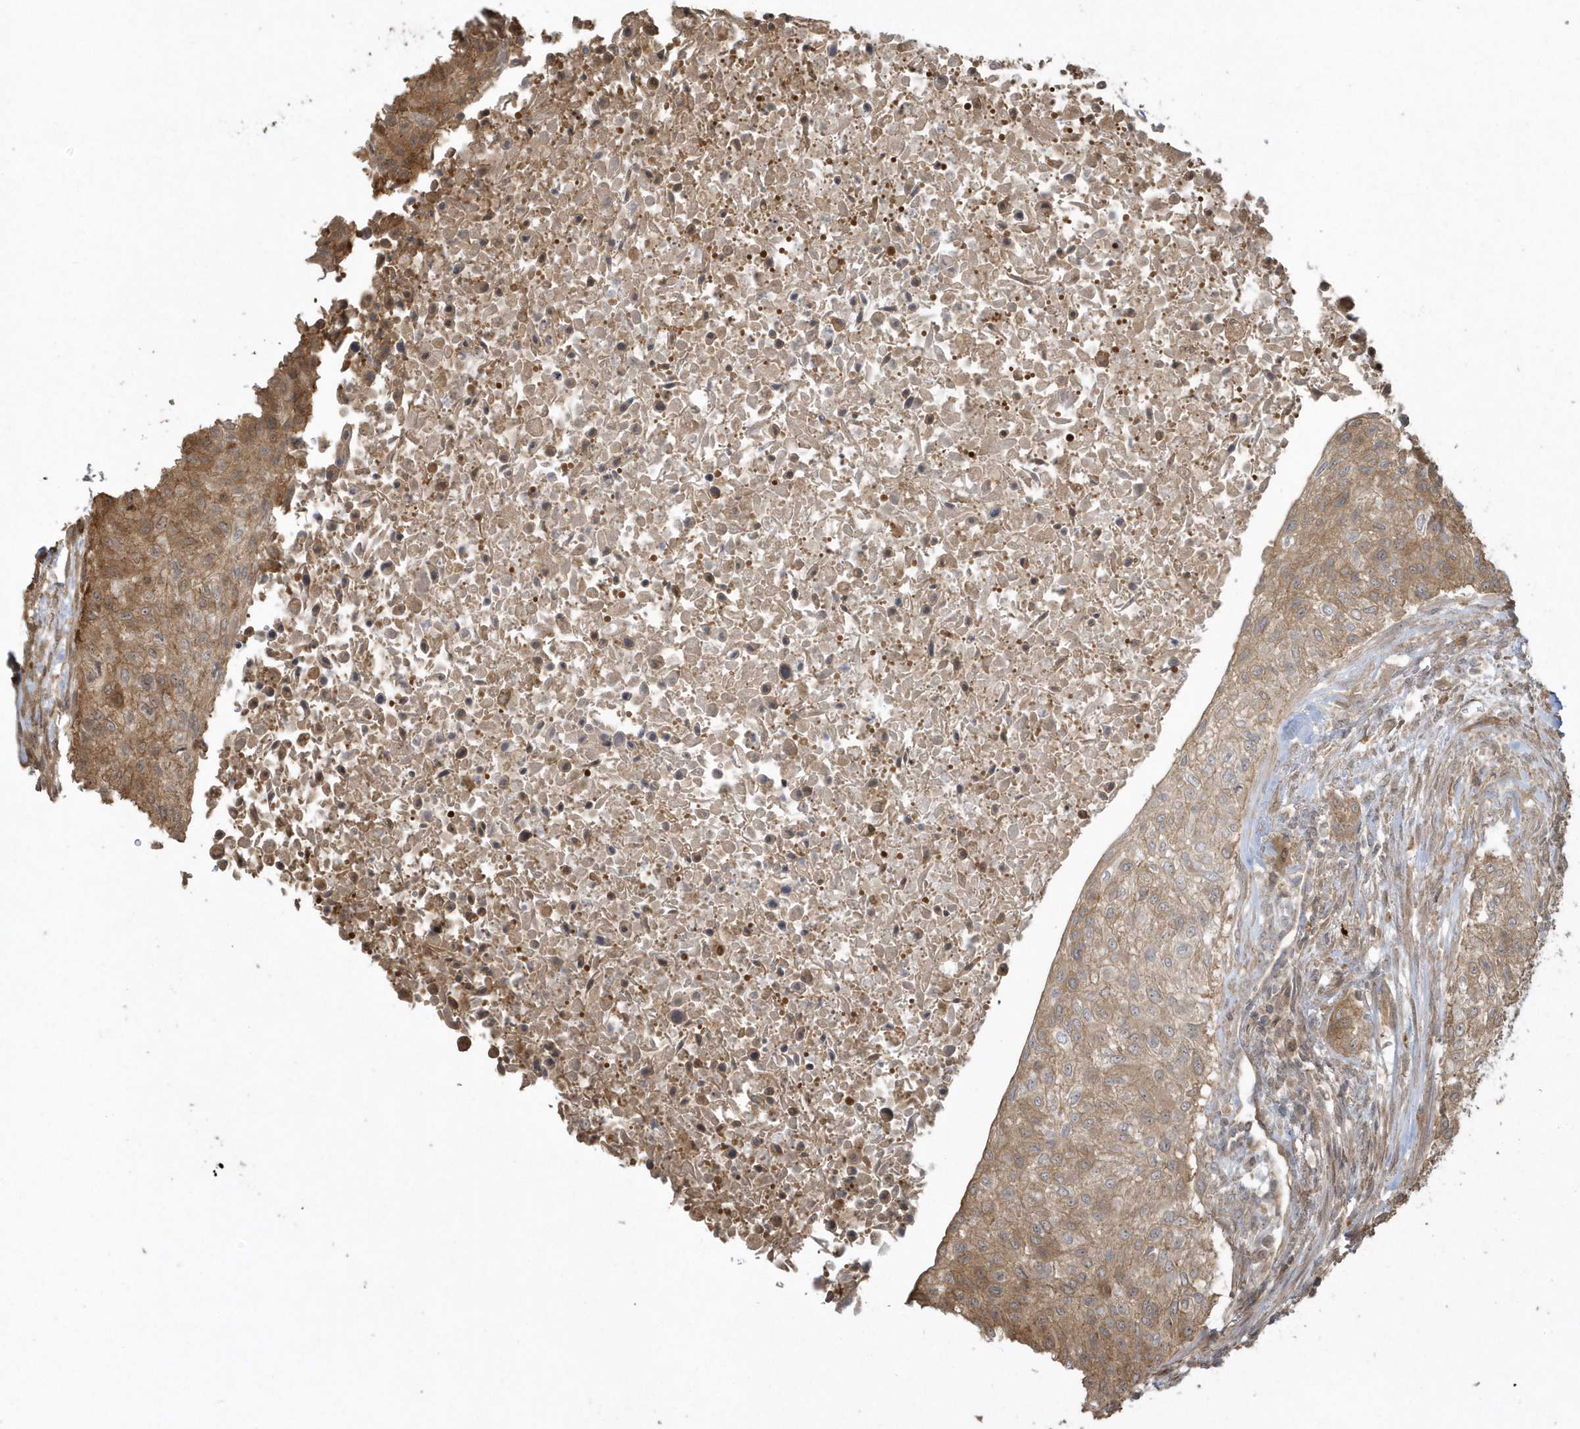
{"staining": {"intensity": "moderate", "quantity": ">75%", "location": "cytoplasmic/membranous"}, "tissue": "urothelial cancer", "cell_type": "Tumor cells", "image_type": "cancer", "snomed": [{"axis": "morphology", "description": "Urothelial carcinoma, High grade"}, {"axis": "topography", "description": "Urinary bladder"}], "caption": "Urothelial cancer stained with DAB (3,3'-diaminobenzidine) IHC exhibits medium levels of moderate cytoplasmic/membranous staining in approximately >75% of tumor cells. Immunohistochemistry (ihc) stains the protein in brown and the nuclei are stained blue.", "gene": "HNMT", "patient": {"sex": "male", "age": 35}}